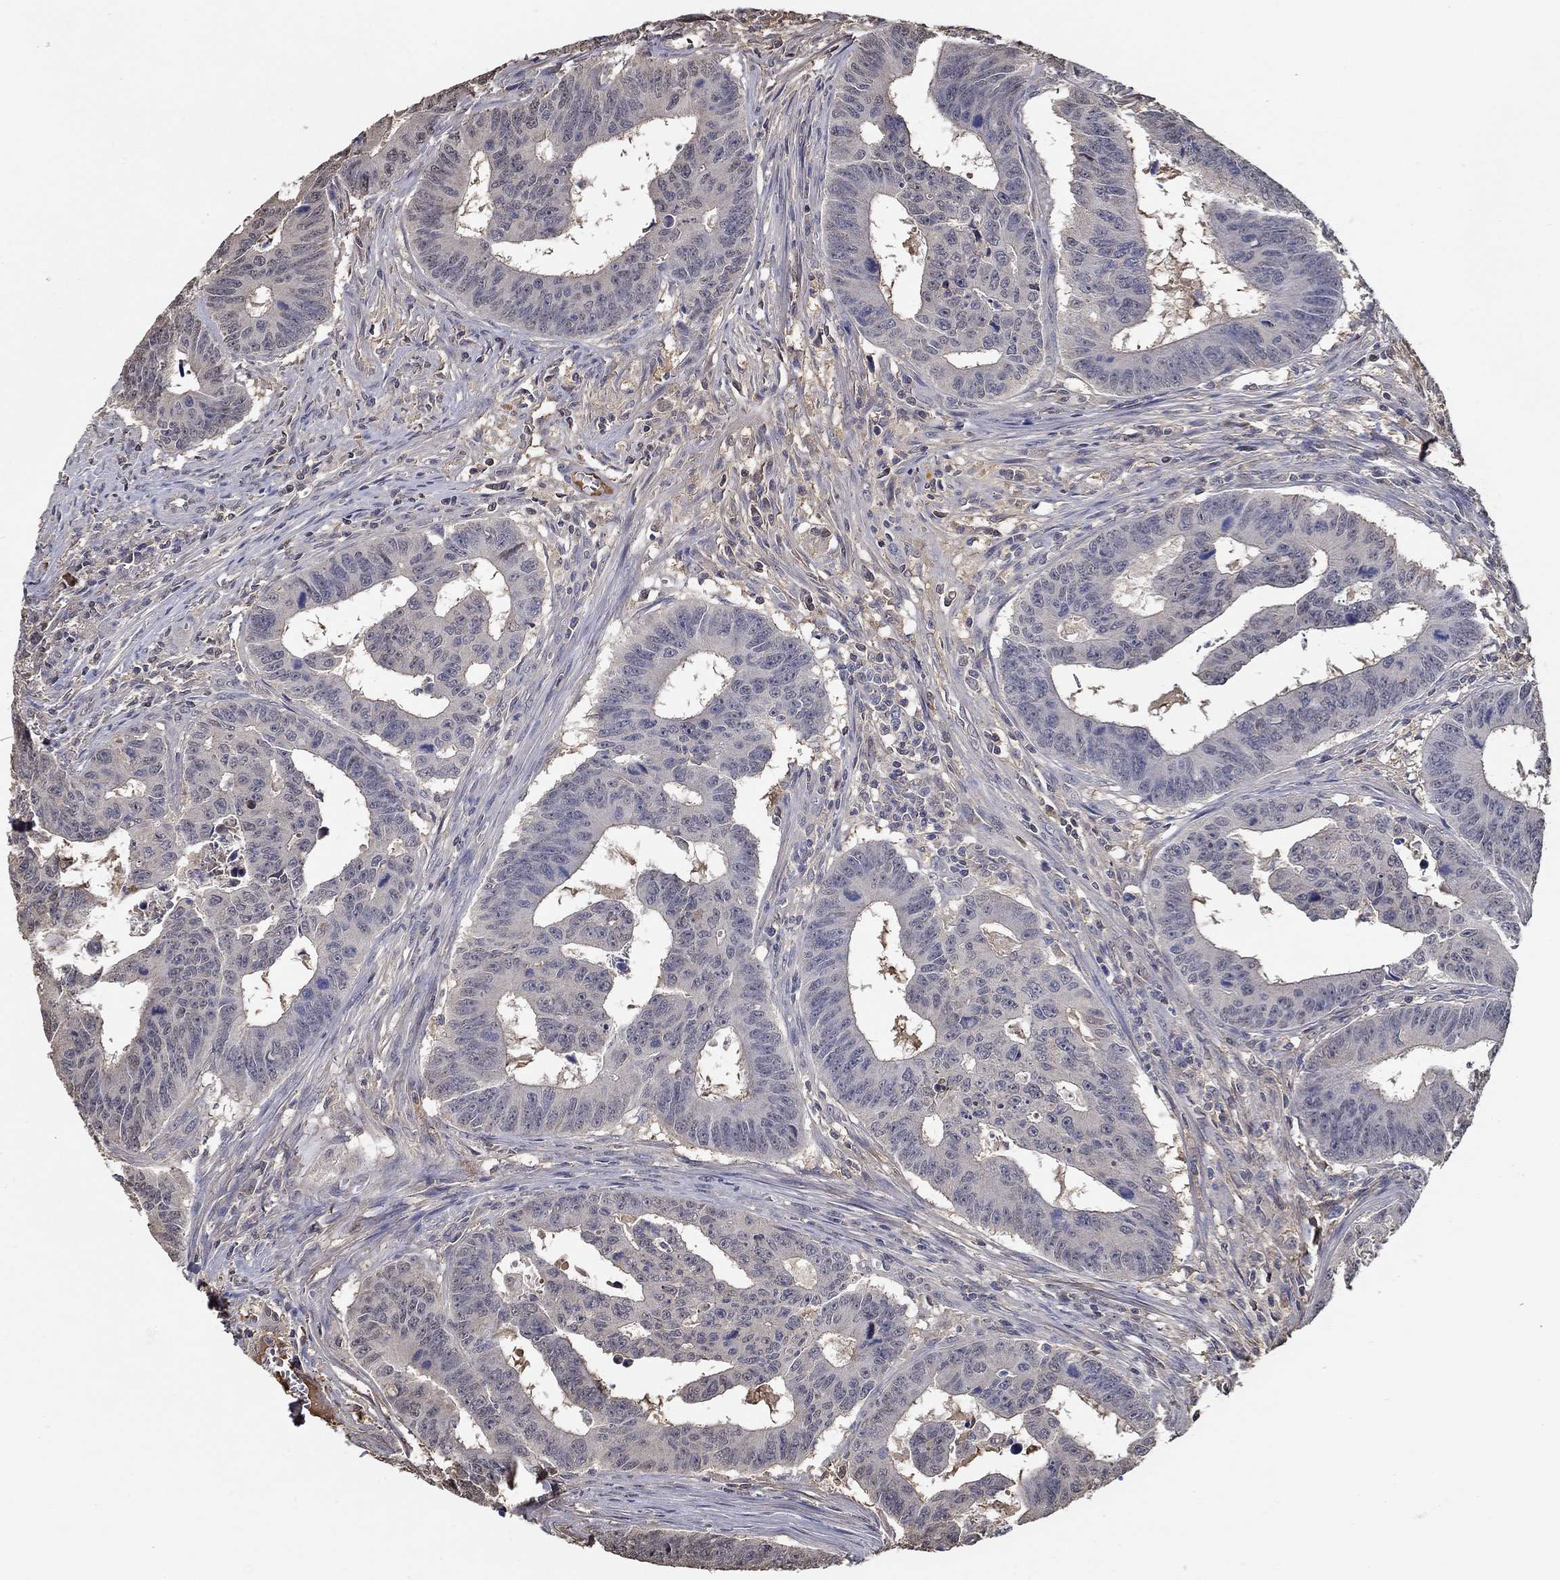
{"staining": {"intensity": "negative", "quantity": "none", "location": "none"}, "tissue": "colorectal cancer", "cell_type": "Tumor cells", "image_type": "cancer", "snomed": [{"axis": "morphology", "description": "Adenocarcinoma, NOS"}, {"axis": "topography", "description": "Appendix"}, {"axis": "topography", "description": "Colon"}, {"axis": "topography", "description": "Cecum"}, {"axis": "topography", "description": "Colon asc"}], "caption": "The photomicrograph reveals no significant expression in tumor cells of colorectal cancer.", "gene": "IL10", "patient": {"sex": "female", "age": 85}}